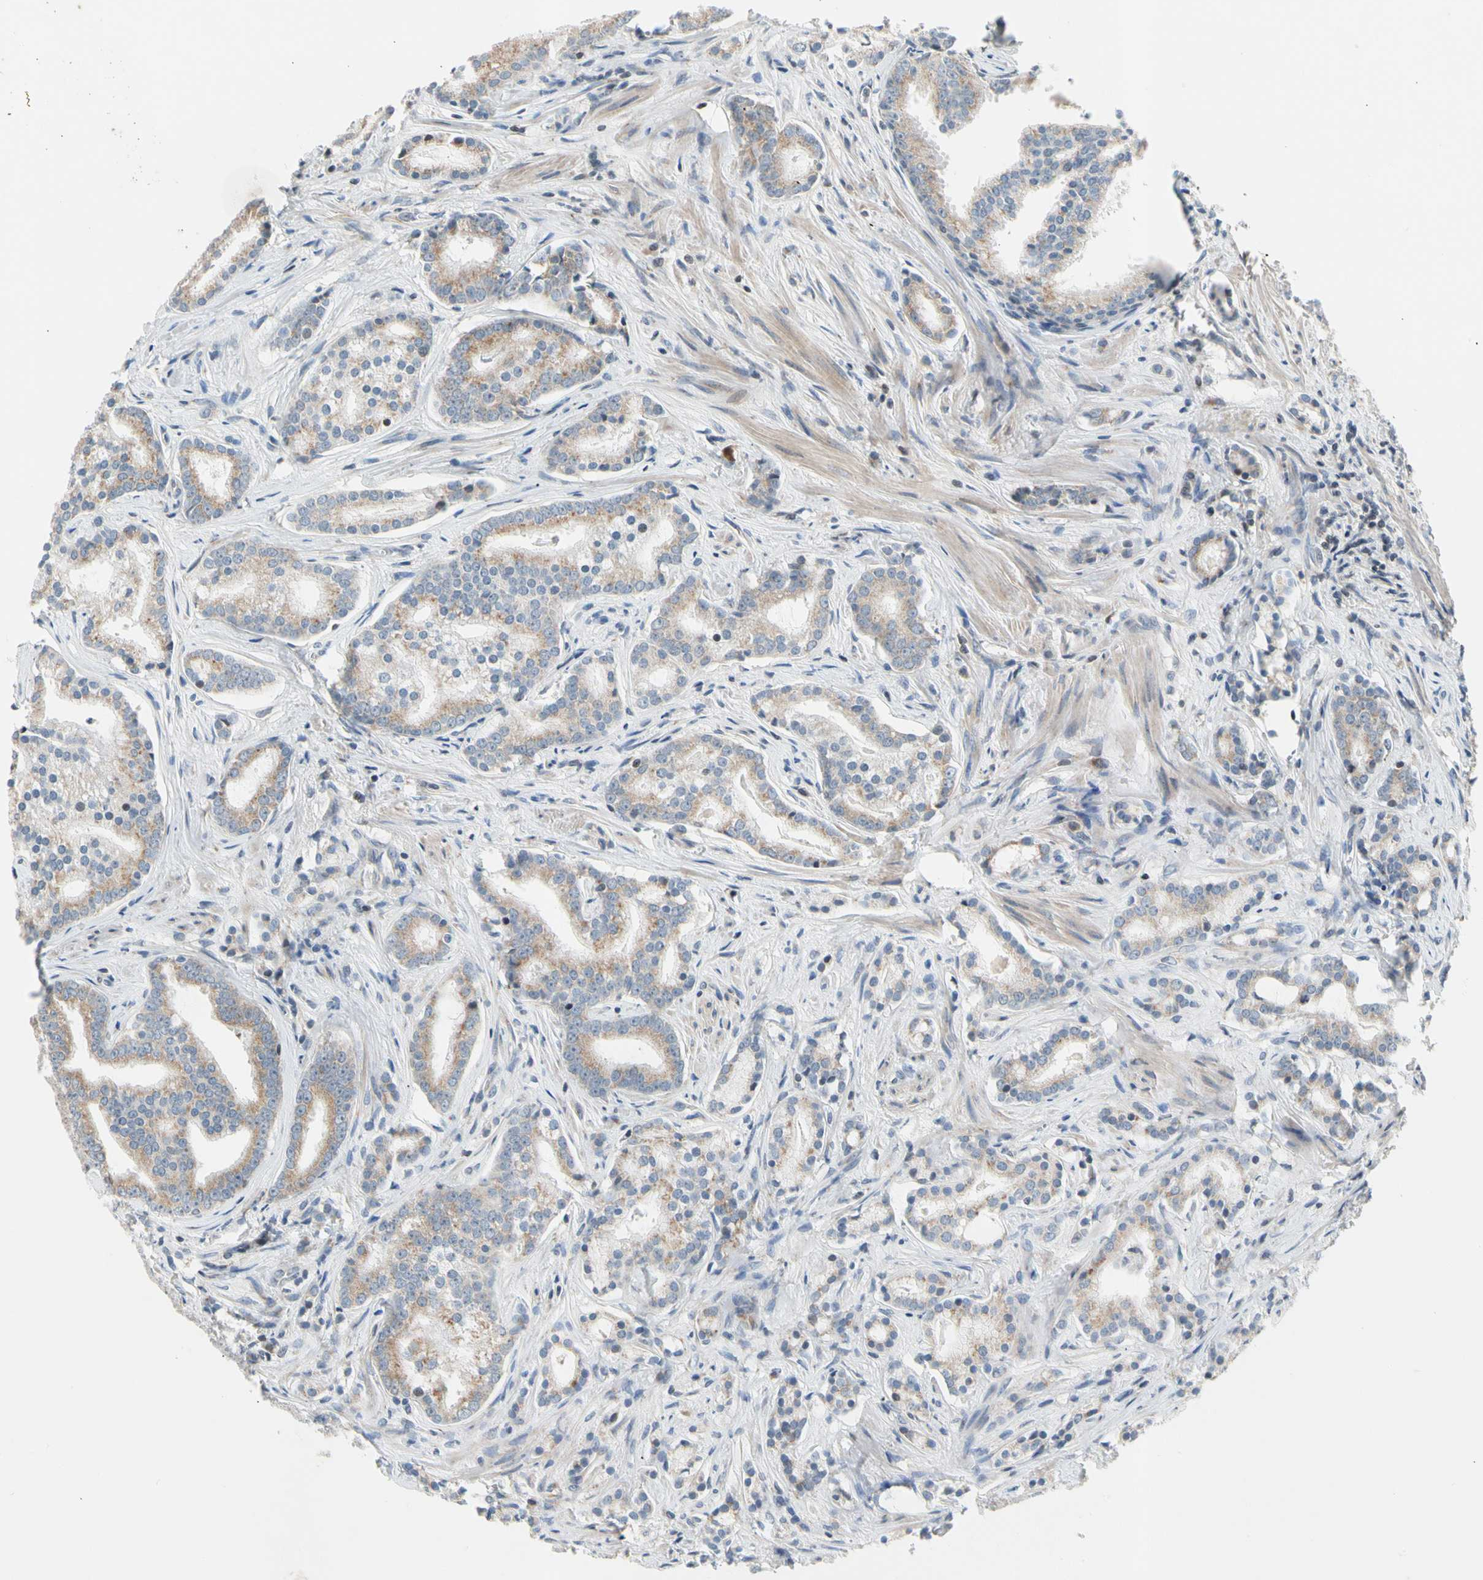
{"staining": {"intensity": "negative", "quantity": "none", "location": "none"}, "tissue": "prostate cancer", "cell_type": "Tumor cells", "image_type": "cancer", "snomed": [{"axis": "morphology", "description": "Adenocarcinoma, Low grade"}, {"axis": "topography", "description": "Prostate"}], "caption": "Immunohistochemical staining of human prostate cancer (low-grade adenocarcinoma) displays no significant positivity in tumor cells.", "gene": "SOX30", "patient": {"sex": "male", "age": 58}}